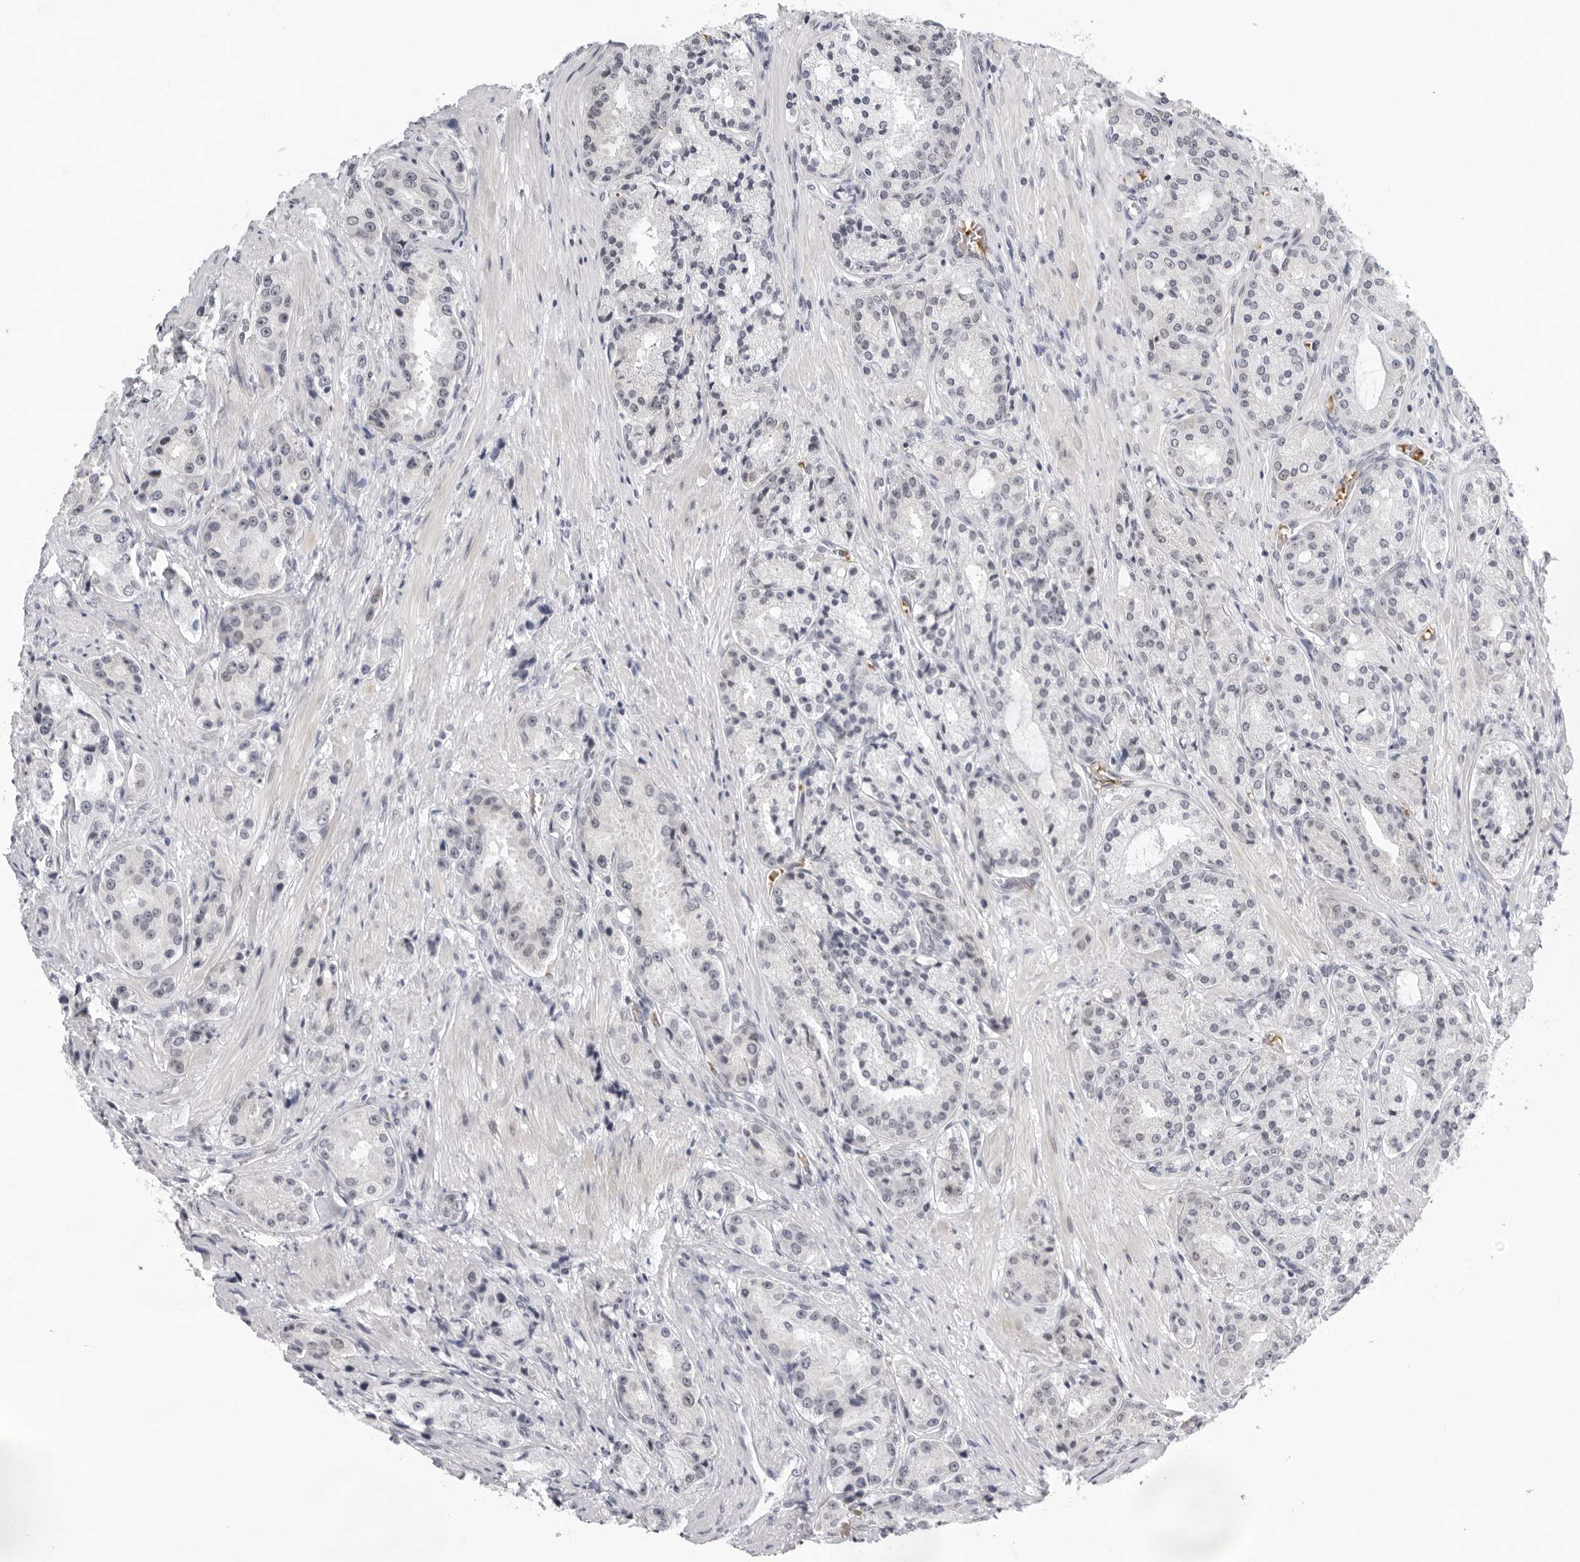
{"staining": {"intensity": "negative", "quantity": "none", "location": "none"}, "tissue": "prostate cancer", "cell_type": "Tumor cells", "image_type": "cancer", "snomed": [{"axis": "morphology", "description": "Adenocarcinoma, High grade"}, {"axis": "topography", "description": "Prostate"}], "caption": "DAB immunohistochemical staining of prostate adenocarcinoma (high-grade) demonstrates no significant staining in tumor cells.", "gene": "USP1", "patient": {"sex": "male", "age": 60}}